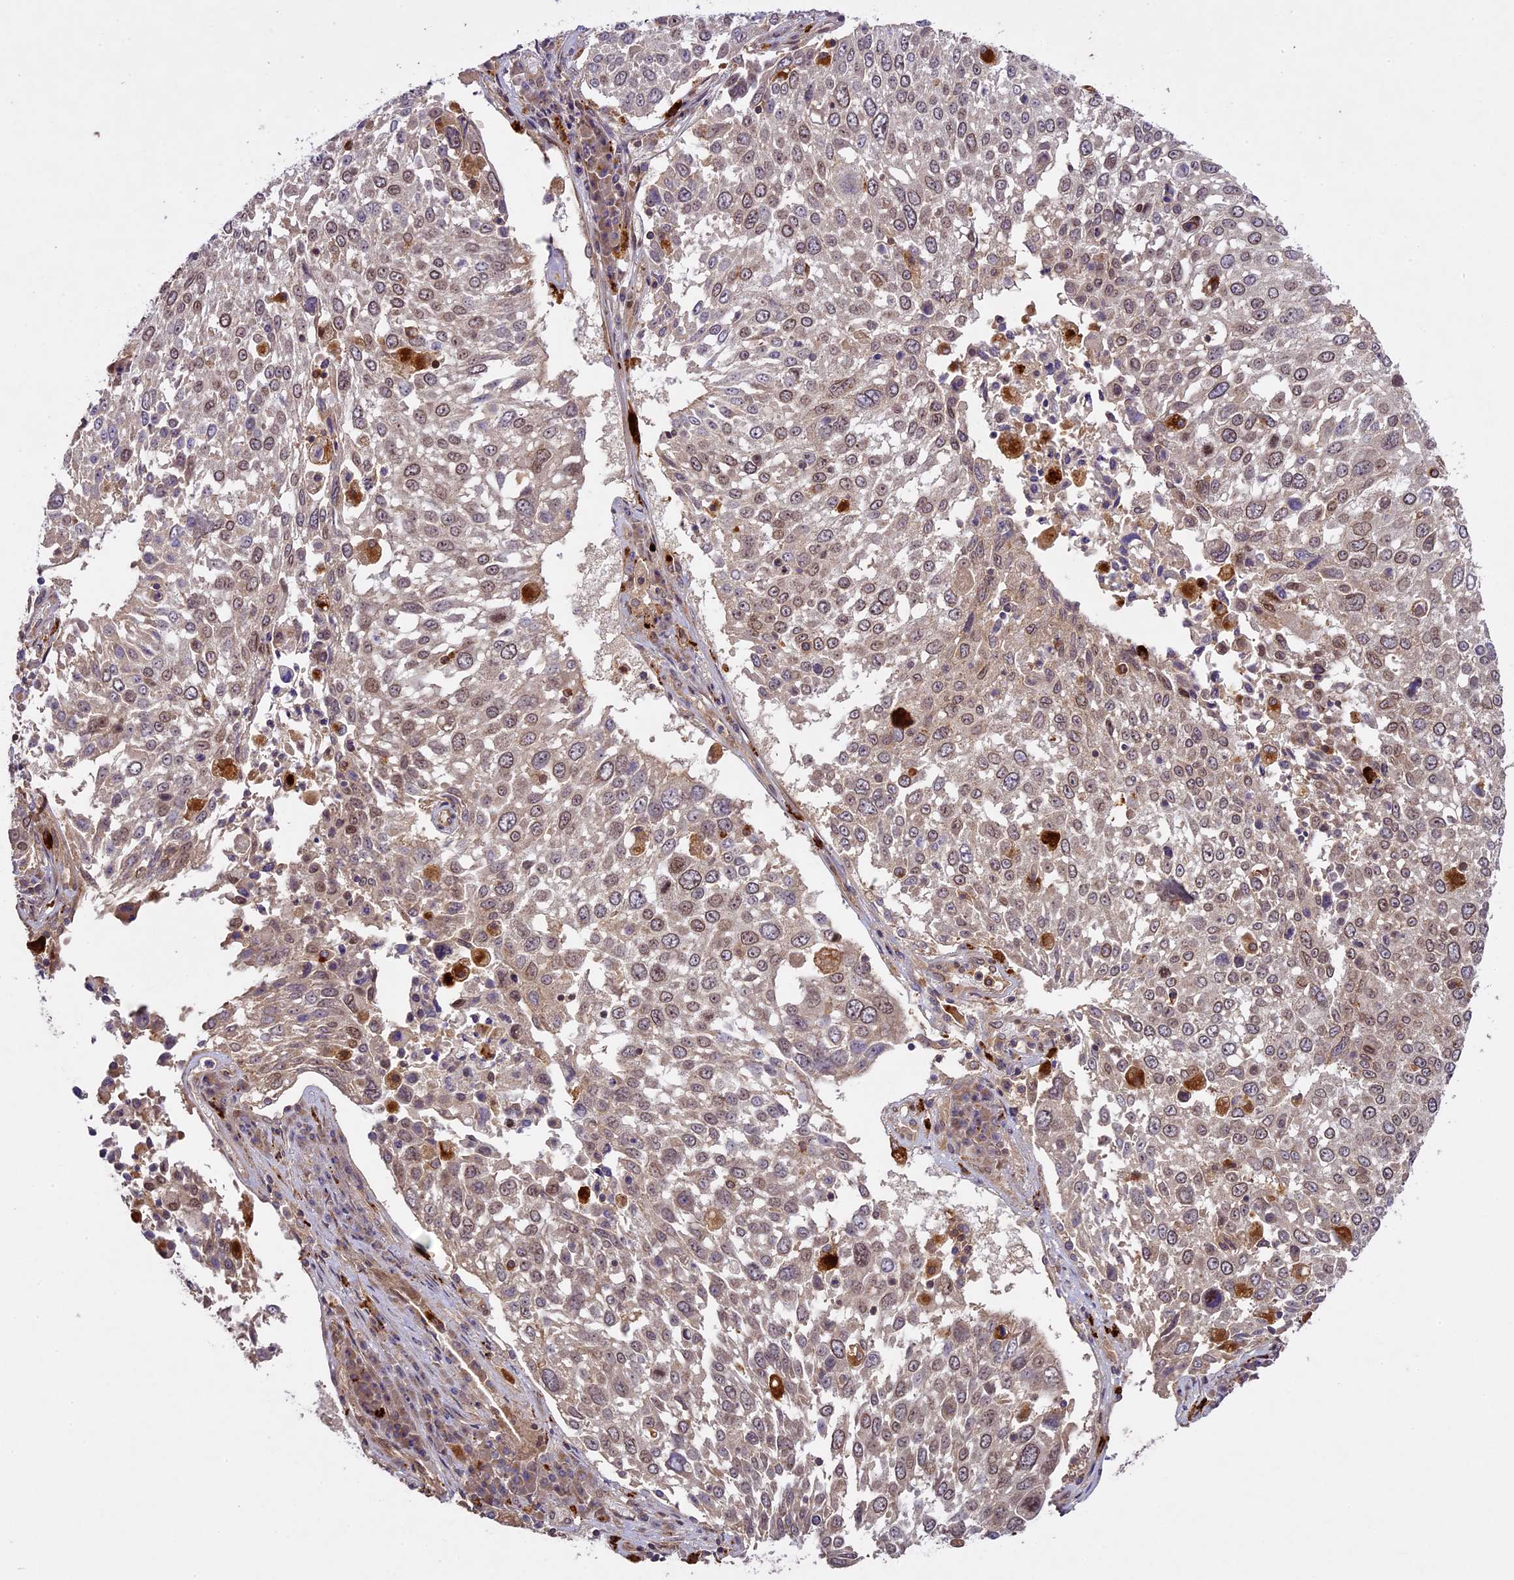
{"staining": {"intensity": "weak", "quantity": "25%-75%", "location": "cytoplasmic/membranous,nuclear"}, "tissue": "lung cancer", "cell_type": "Tumor cells", "image_type": "cancer", "snomed": [{"axis": "morphology", "description": "Squamous cell carcinoma, NOS"}, {"axis": "topography", "description": "Lung"}], "caption": "Protein staining demonstrates weak cytoplasmic/membranous and nuclear expression in approximately 25%-75% of tumor cells in squamous cell carcinoma (lung).", "gene": "DGKH", "patient": {"sex": "male", "age": 65}}